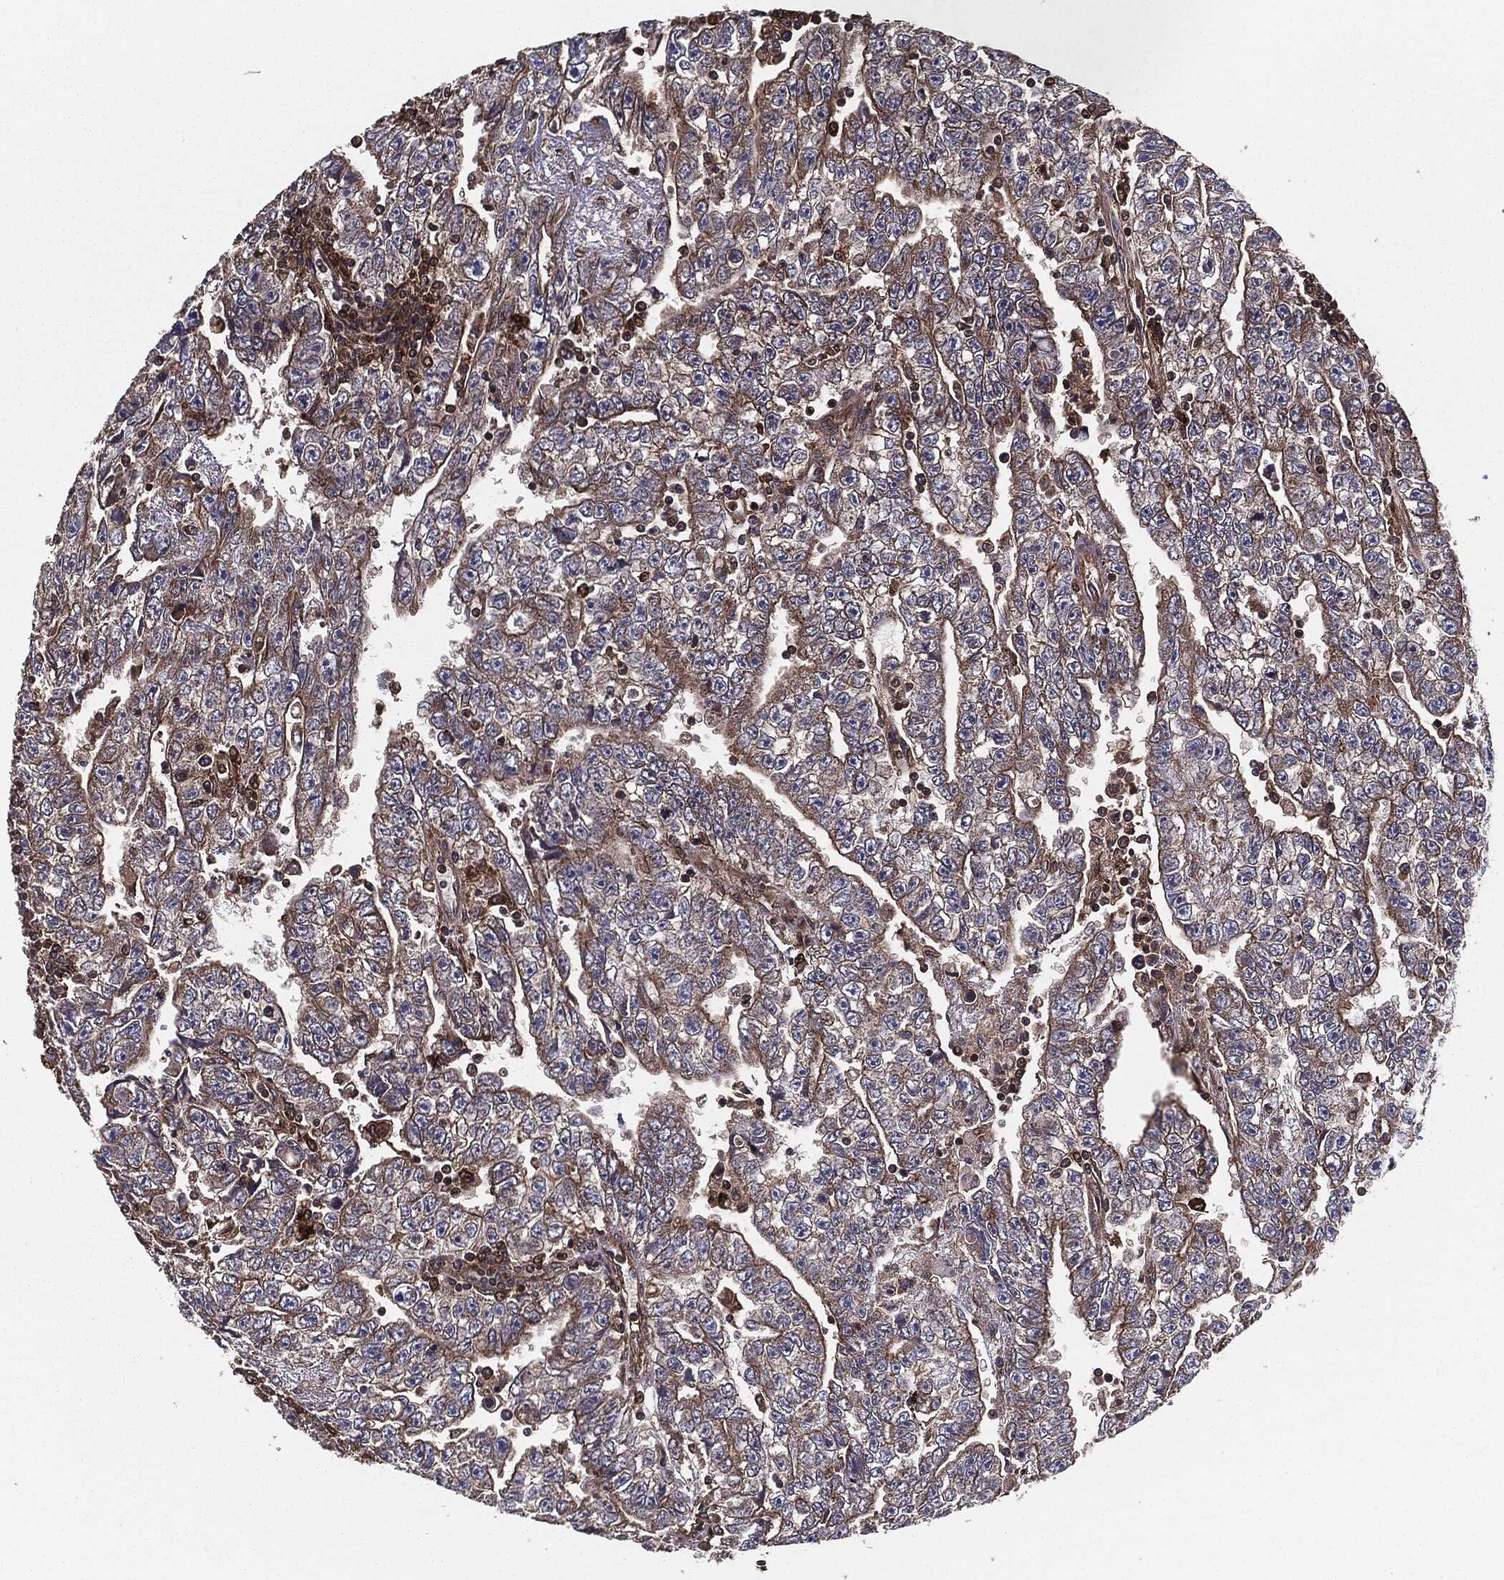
{"staining": {"intensity": "moderate", "quantity": "25%-75%", "location": "cytoplasmic/membranous"}, "tissue": "testis cancer", "cell_type": "Tumor cells", "image_type": "cancer", "snomed": [{"axis": "morphology", "description": "Carcinoma, Embryonal, NOS"}, {"axis": "topography", "description": "Testis"}], "caption": "Moderate cytoplasmic/membranous expression is identified in approximately 25%-75% of tumor cells in testis embryonal carcinoma.", "gene": "RAP1GDS1", "patient": {"sex": "male", "age": 25}}